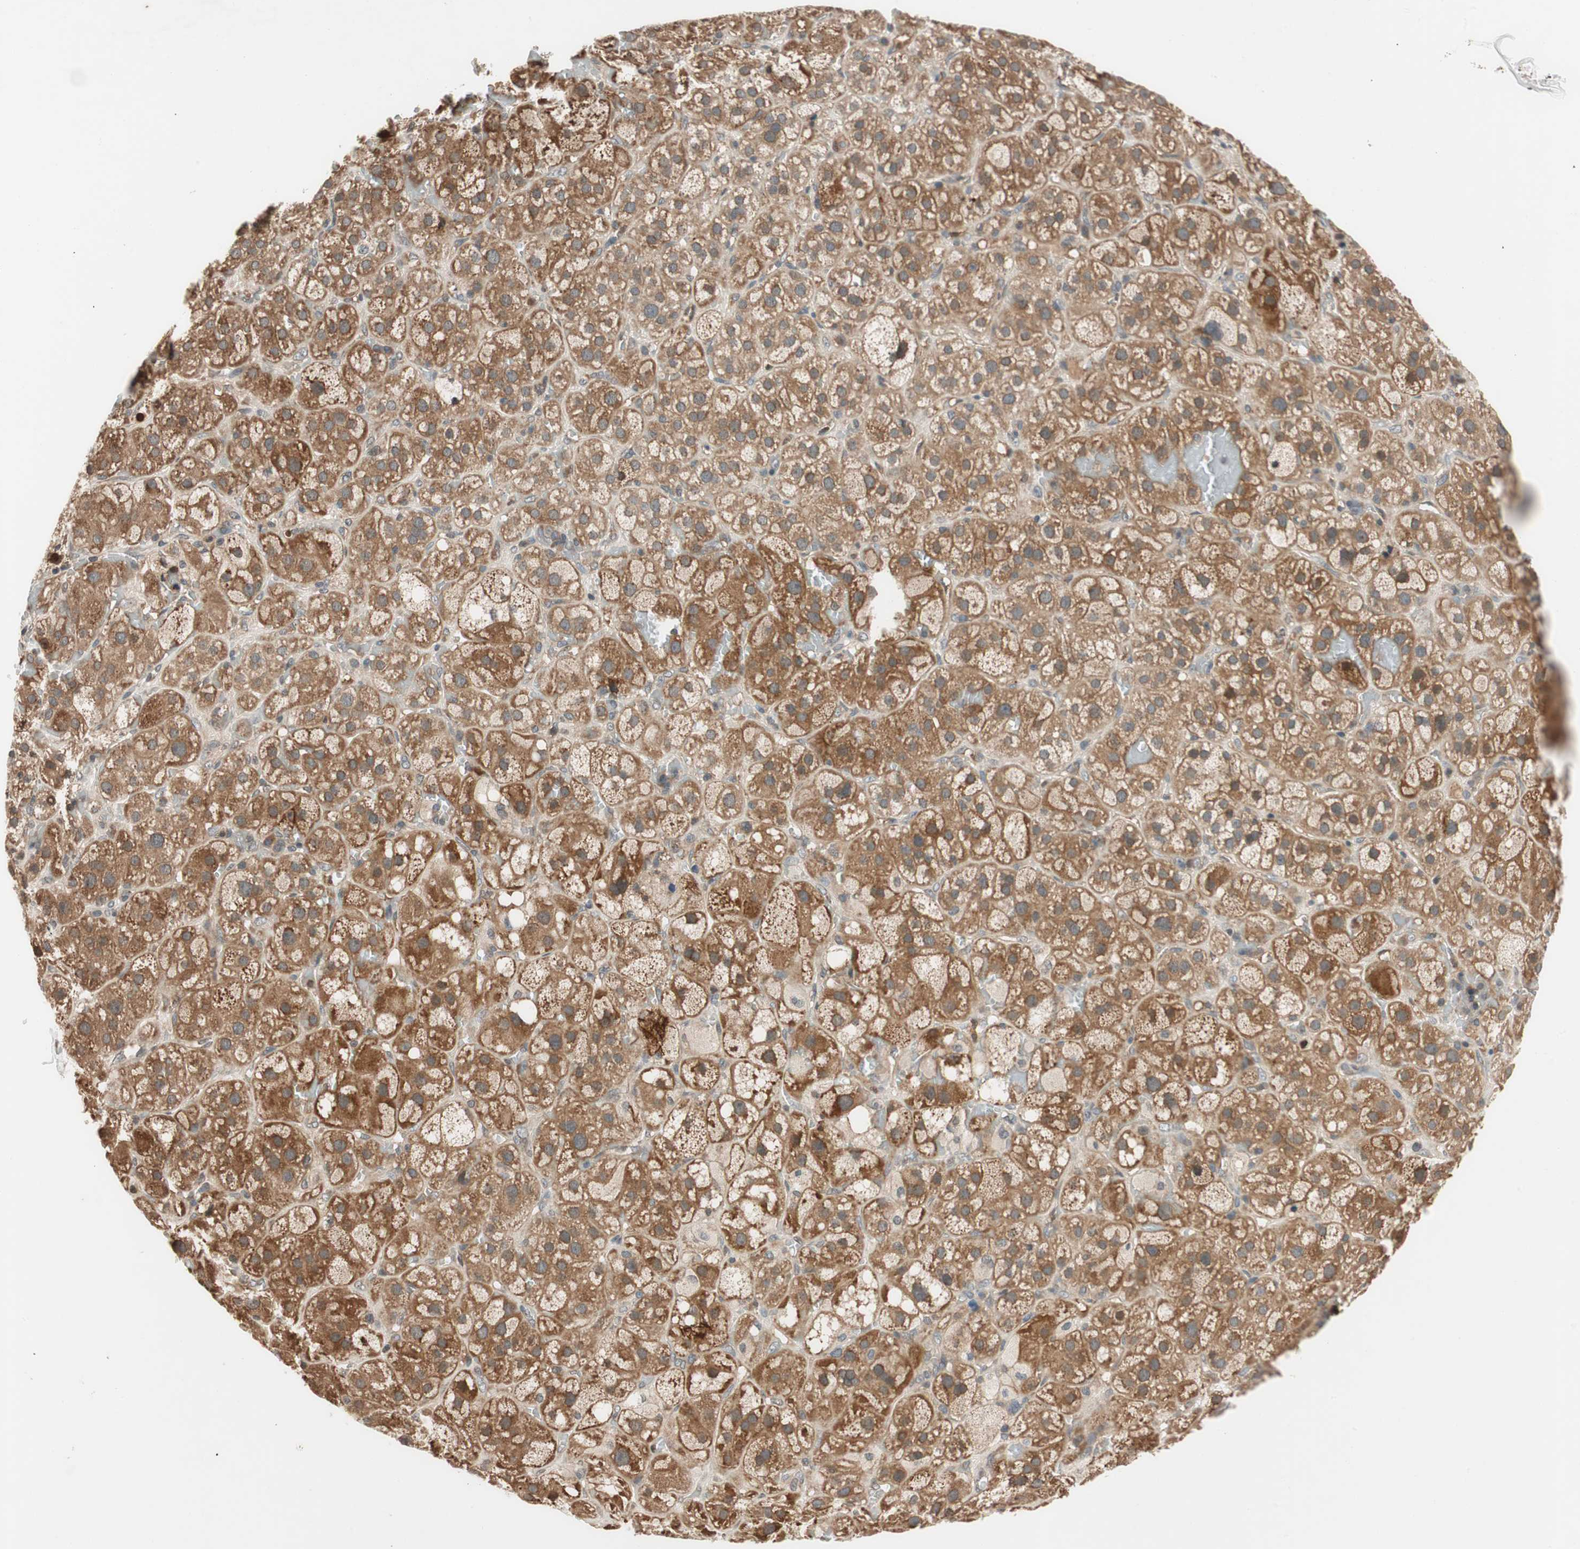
{"staining": {"intensity": "moderate", "quantity": "25%-75%", "location": "cytoplasmic/membranous"}, "tissue": "adrenal gland", "cell_type": "Glandular cells", "image_type": "normal", "snomed": [{"axis": "morphology", "description": "Normal tissue, NOS"}, {"axis": "topography", "description": "Adrenal gland"}], "caption": "About 25%-75% of glandular cells in unremarkable adrenal gland demonstrate moderate cytoplasmic/membranous protein expression as visualized by brown immunohistochemical staining.", "gene": "GCLM", "patient": {"sex": "female", "age": 47}}